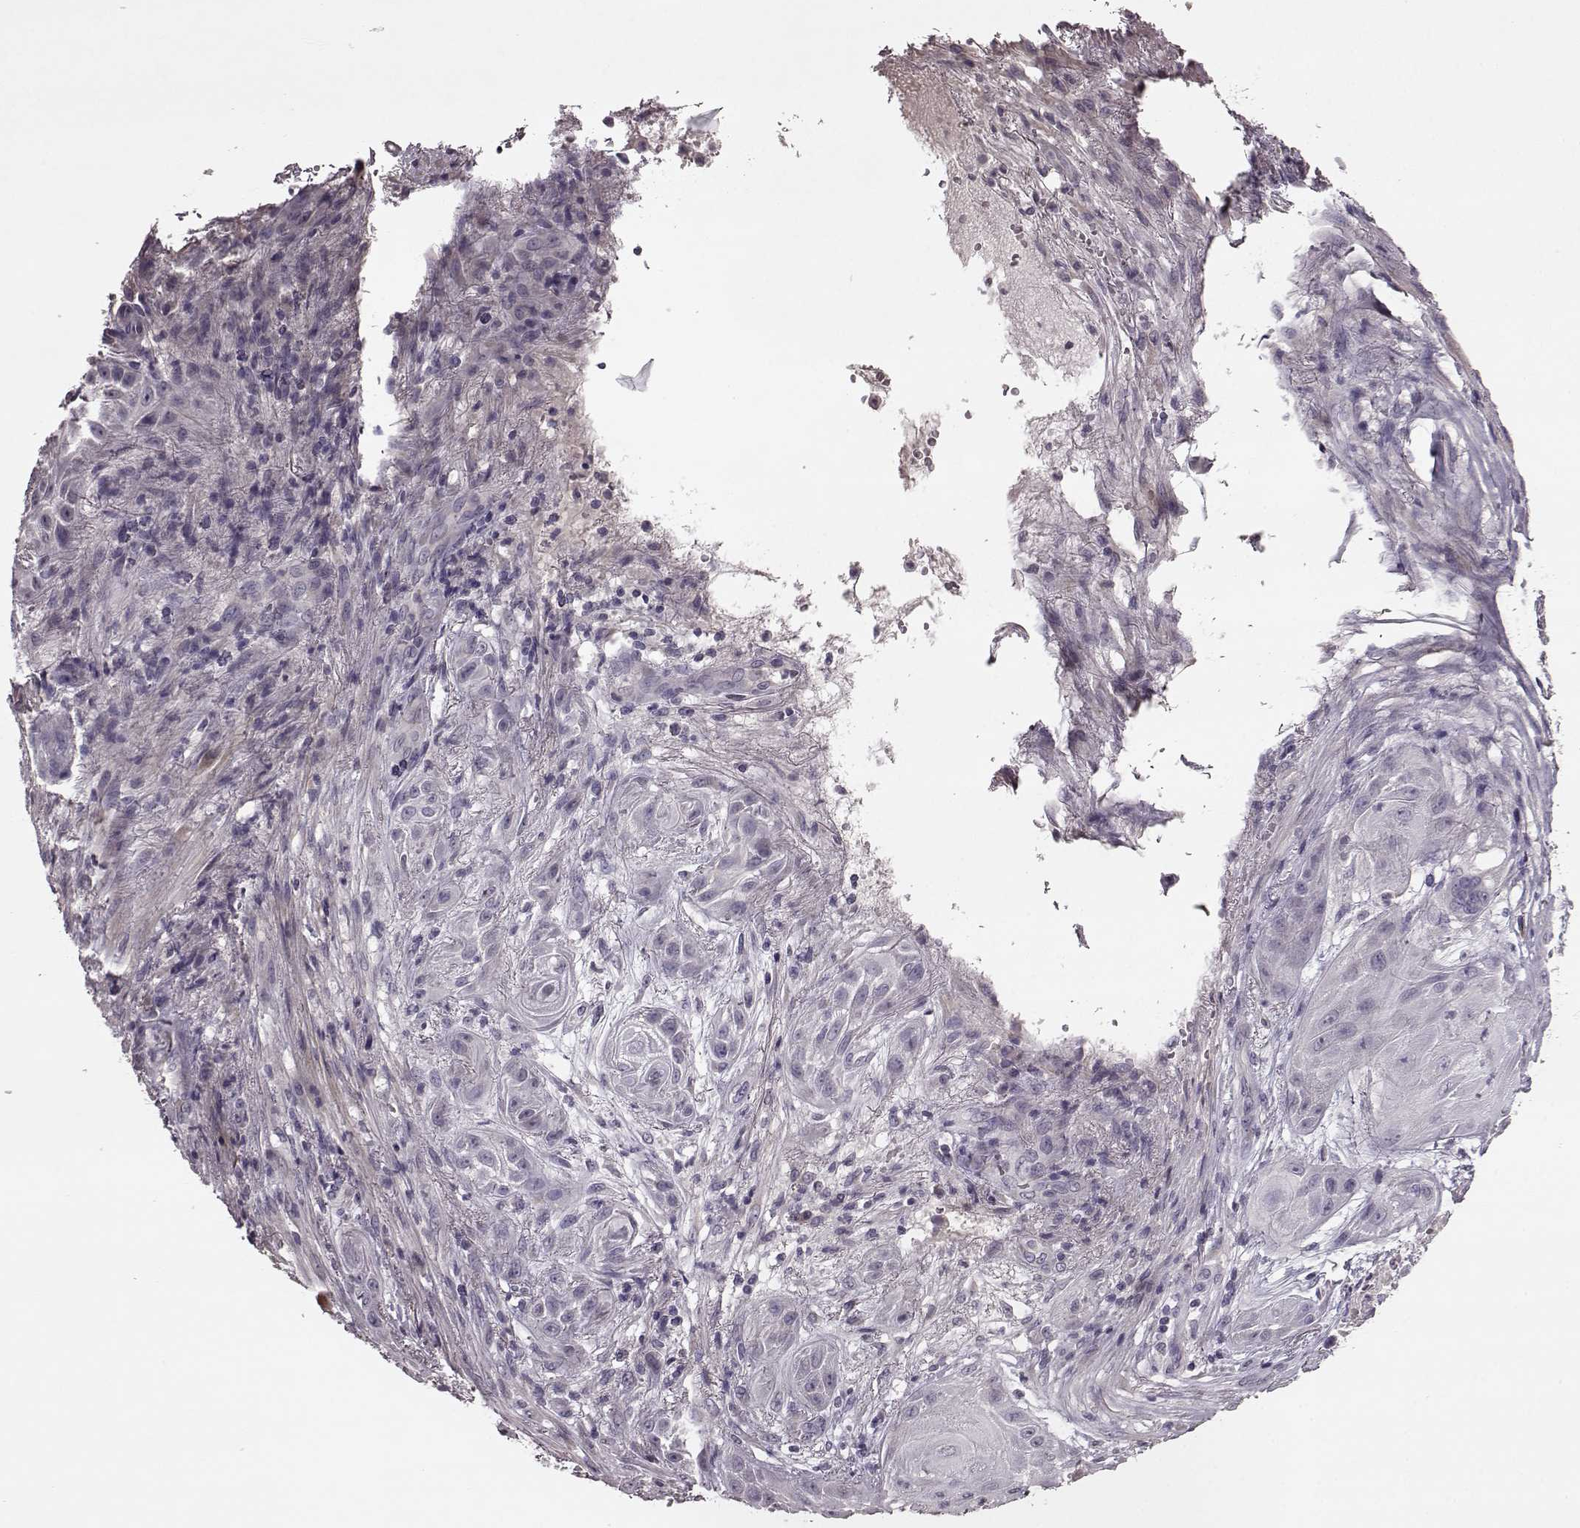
{"staining": {"intensity": "negative", "quantity": "none", "location": "none"}, "tissue": "skin cancer", "cell_type": "Tumor cells", "image_type": "cancer", "snomed": [{"axis": "morphology", "description": "Squamous cell carcinoma, NOS"}, {"axis": "topography", "description": "Skin"}], "caption": "Immunohistochemistry of skin squamous cell carcinoma displays no positivity in tumor cells.", "gene": "SLC52A3", "patient": {"sex": "male", "age": 62}}